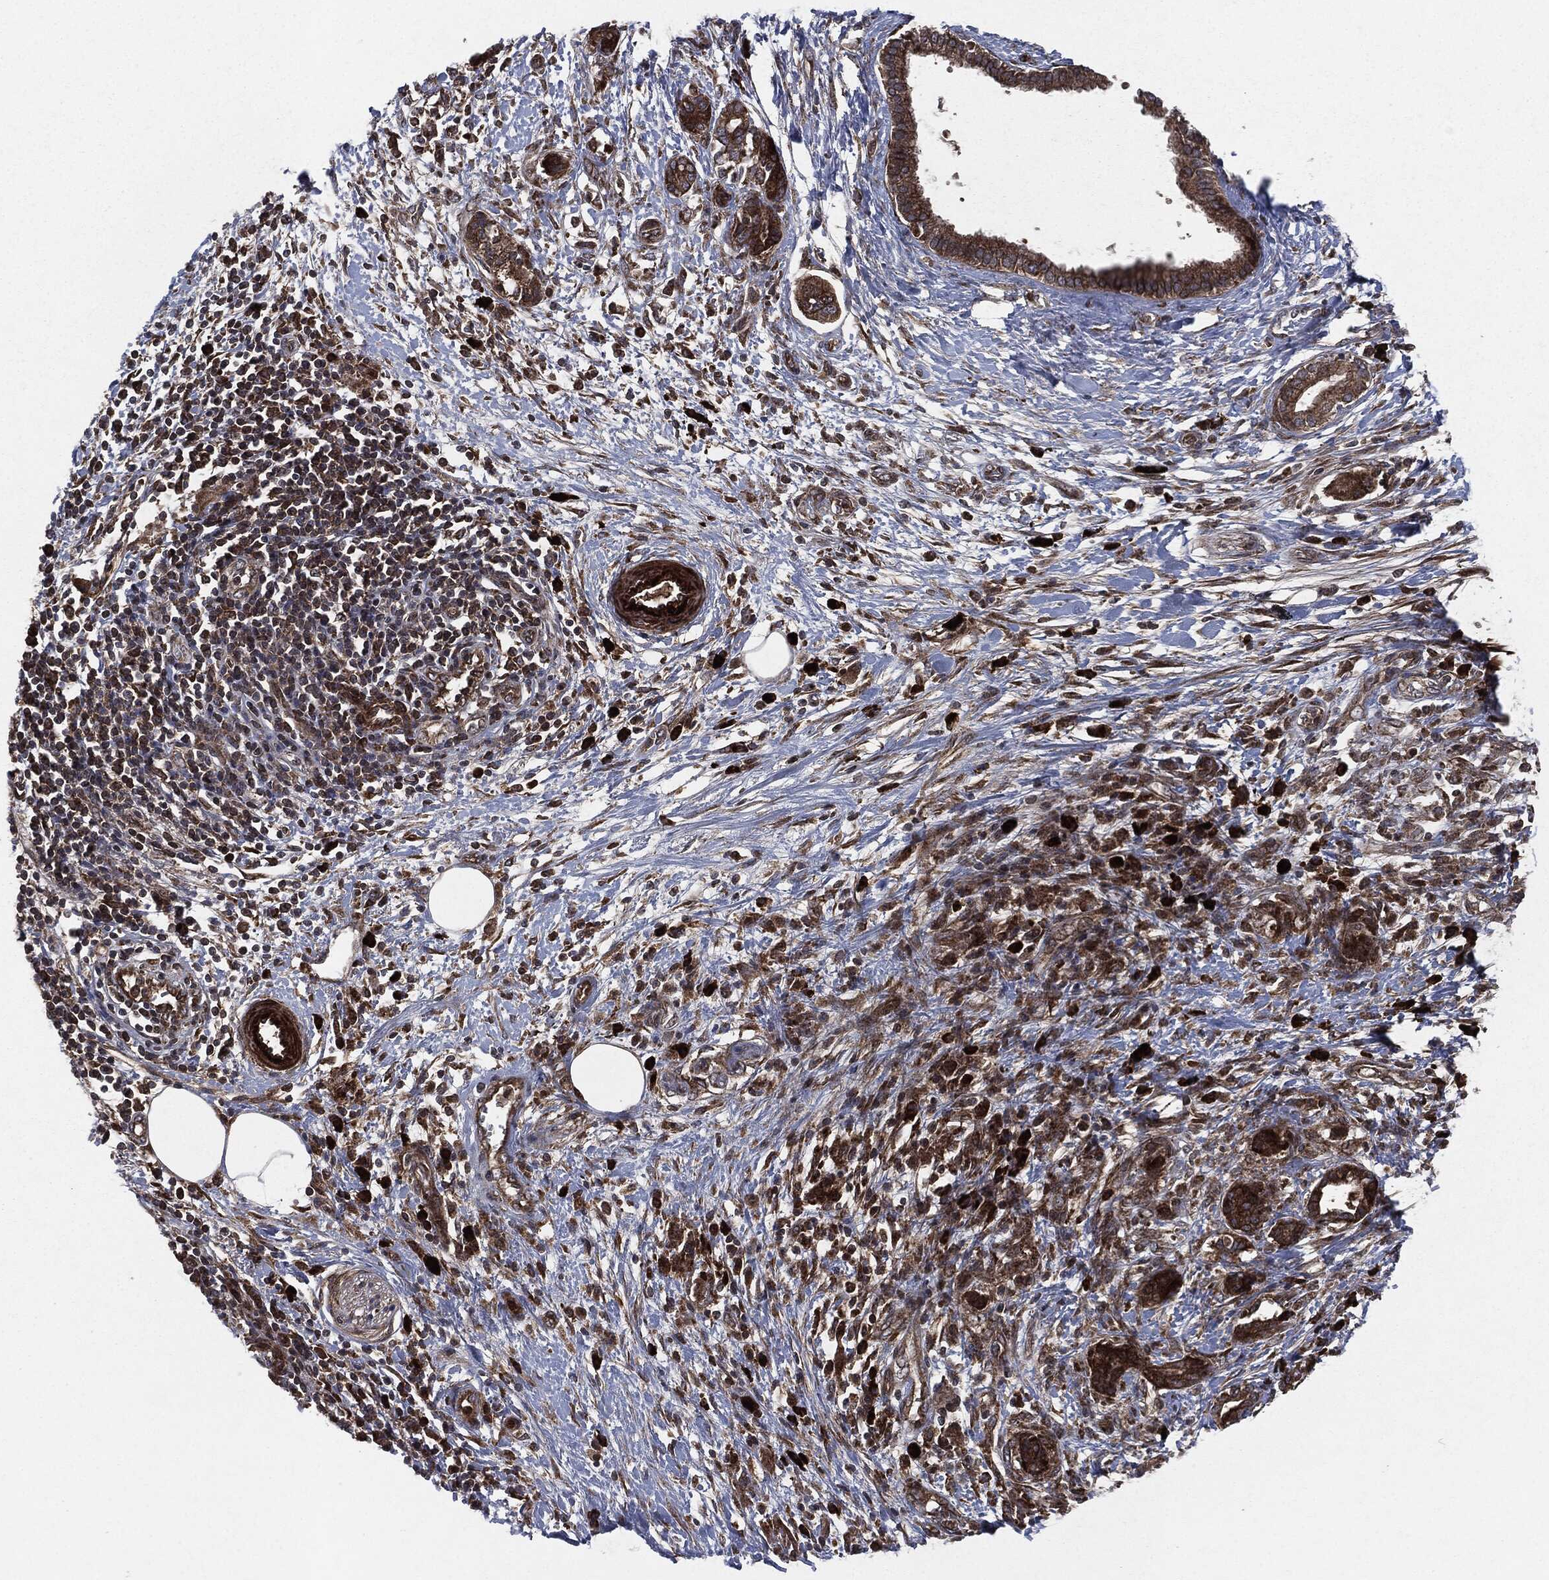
{"staining": {"intensity": "strong", "quantity": ">75%", "location": "cytoplasmic/membranous"}, "tissue": "pancreatic cancer", "cell_type": "Tumor cells", "image_type": "cancer", "snomed": [{"axis": "morphology", "description": "Adenocarcinoma, NOS"}, {"axis": "topography", "description": "Pancreas"}], "caption": "Approximately >75% of tumor cells in adenocarcinoma (pancreatic) exhibit strong cytoplasmic/membranous protein positivity as visualized by brown immunohistochemical staining.", "gene": "RAF1", "patient": {"sex": "female", "age": 73}}